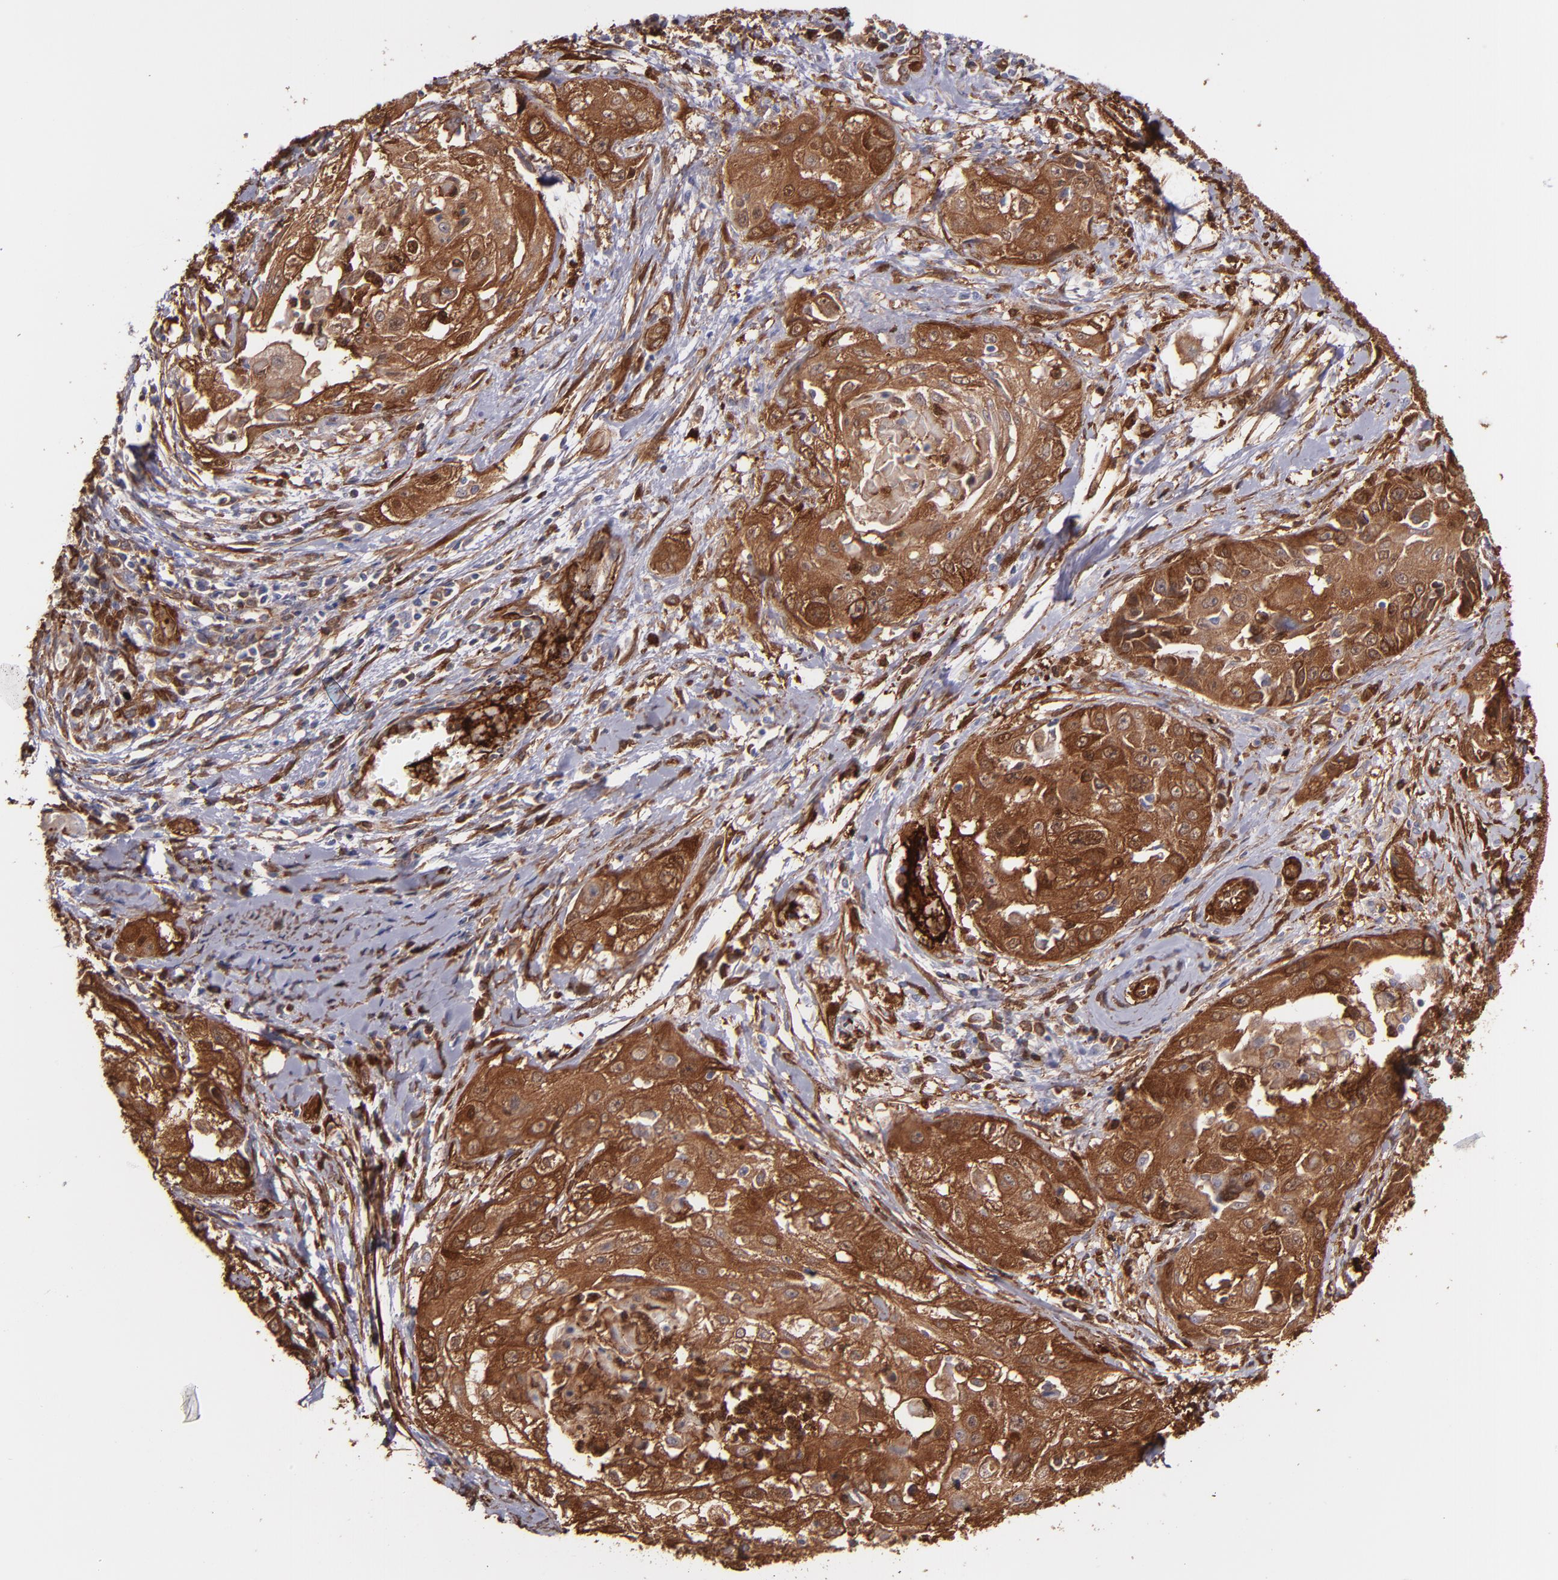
{"staining": {"intensity": "strong", "quantity": "25%-75%", "location": "cytoplasmic/membranous"}, "tissue": "cervical cancer", "cell_type": "Tumor cells", "image_type": "cancer", "snomed": [{"axis": "morphology", "description": "Squamous cell carcinoma, NOS"}, {"axis": "topography", "description": "Cervix"}], "caption": "An image of cervical cancer stained for a protein reveals strong cytoplasmic/membranous brown staining in tumor cells.", "gene": "VCL", "patient": {"sex": "female", "age": 64}}